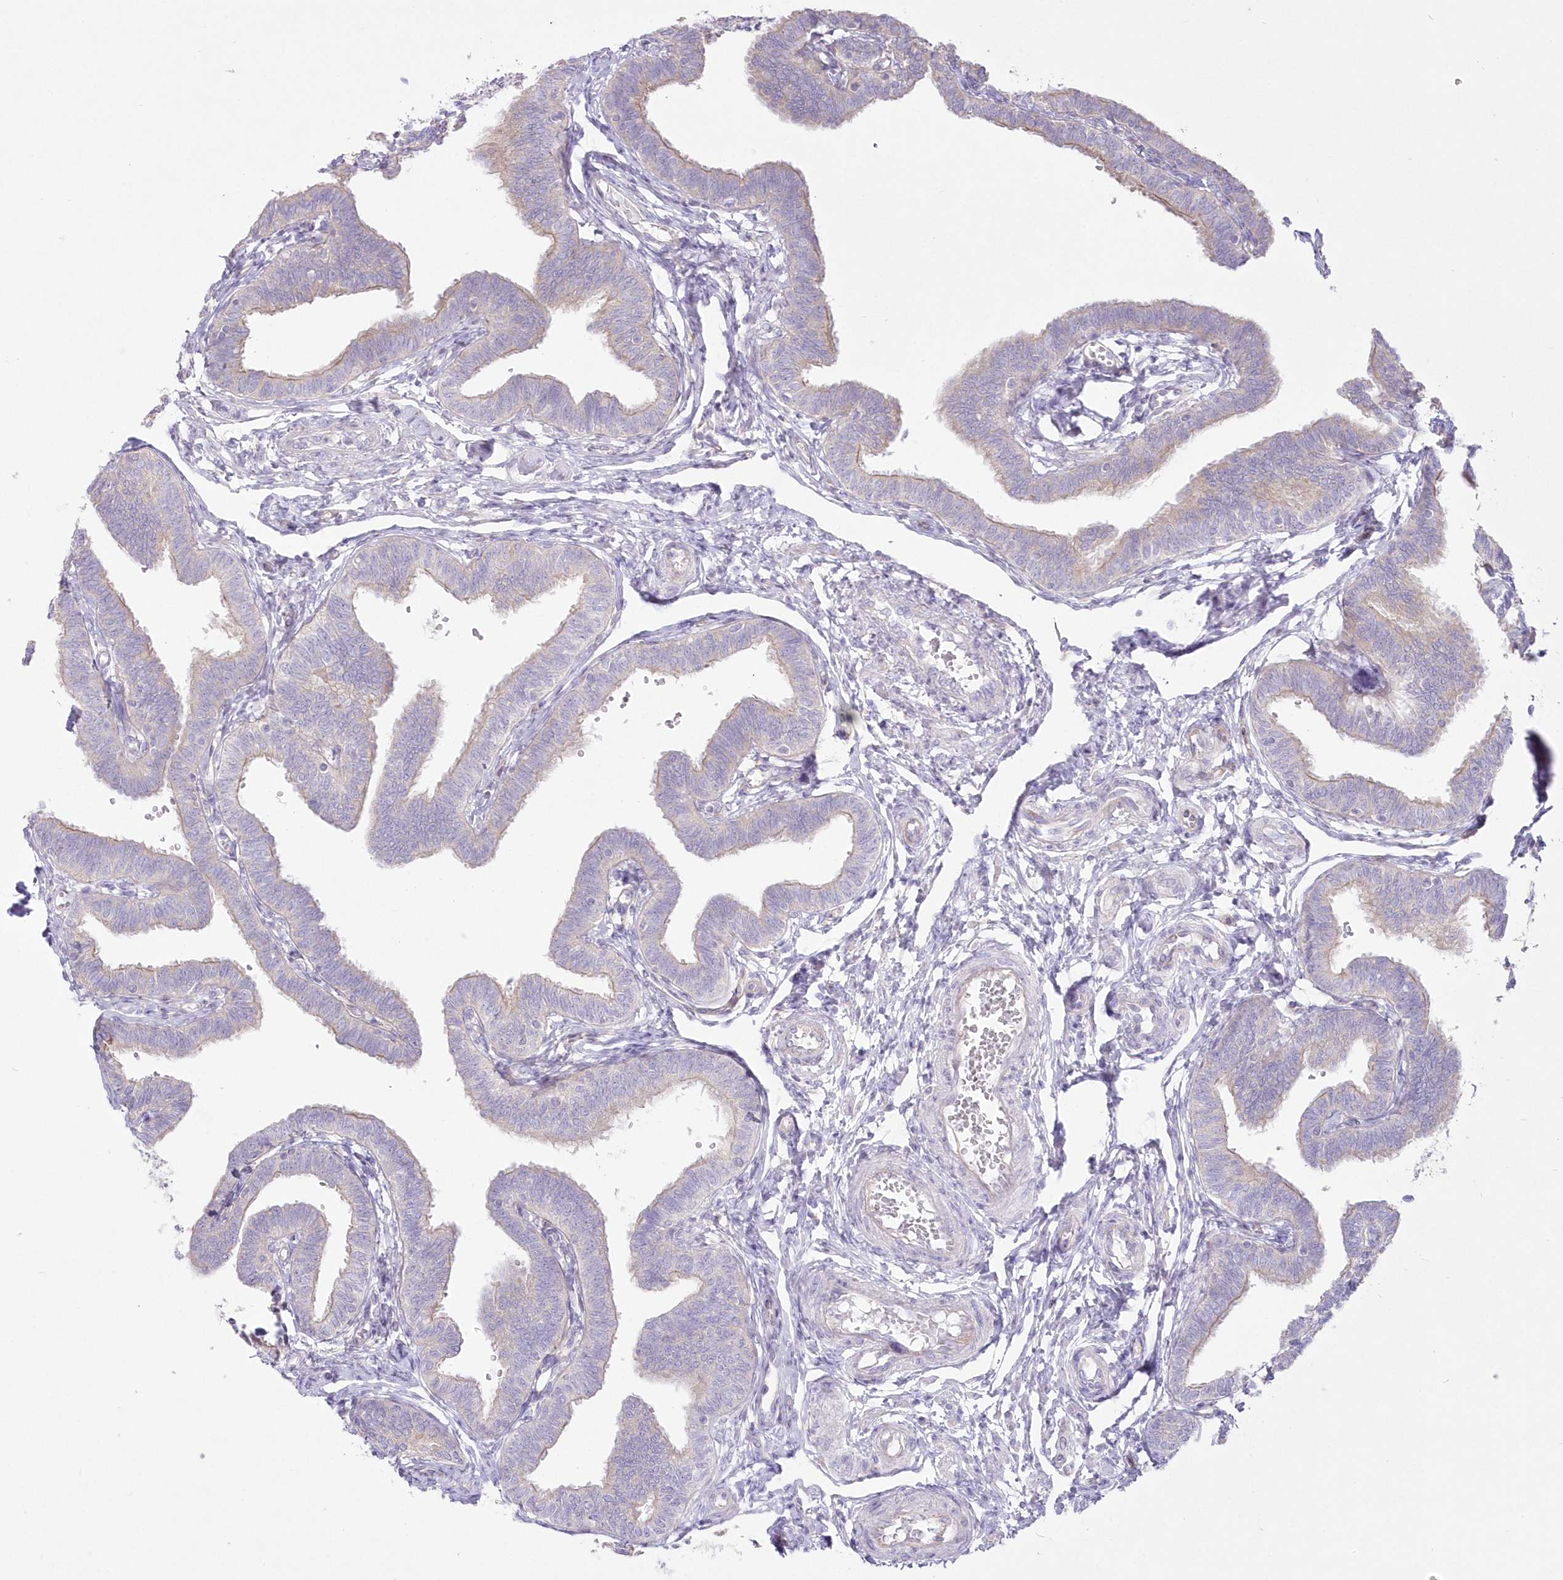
{"staining": {"intensity": "moderate", "quantity": "25%-75%", "location": "cytoplasmic/membranous"}, "tissue": "fallopian tube", "cell_type": "Glandular cells", "image_type": "normal", "snomed": [{"axis": "morphology", "description": "Normal tissue, NOS"}, {"axis": "topography", "description": "Fallopian tube"}, {"axis": "topography", "description": "Ovary"}], "caption": "IHC (DAB (3,3'-diaminobenzidine)) staining of unremarkable fallopian tube shows moderate cytoplasmic/membranous protein expression in approximately 25%-75% of glandular cells.", "gene": "ZNF843", "patient": {"sex": "female", "age": 23}}